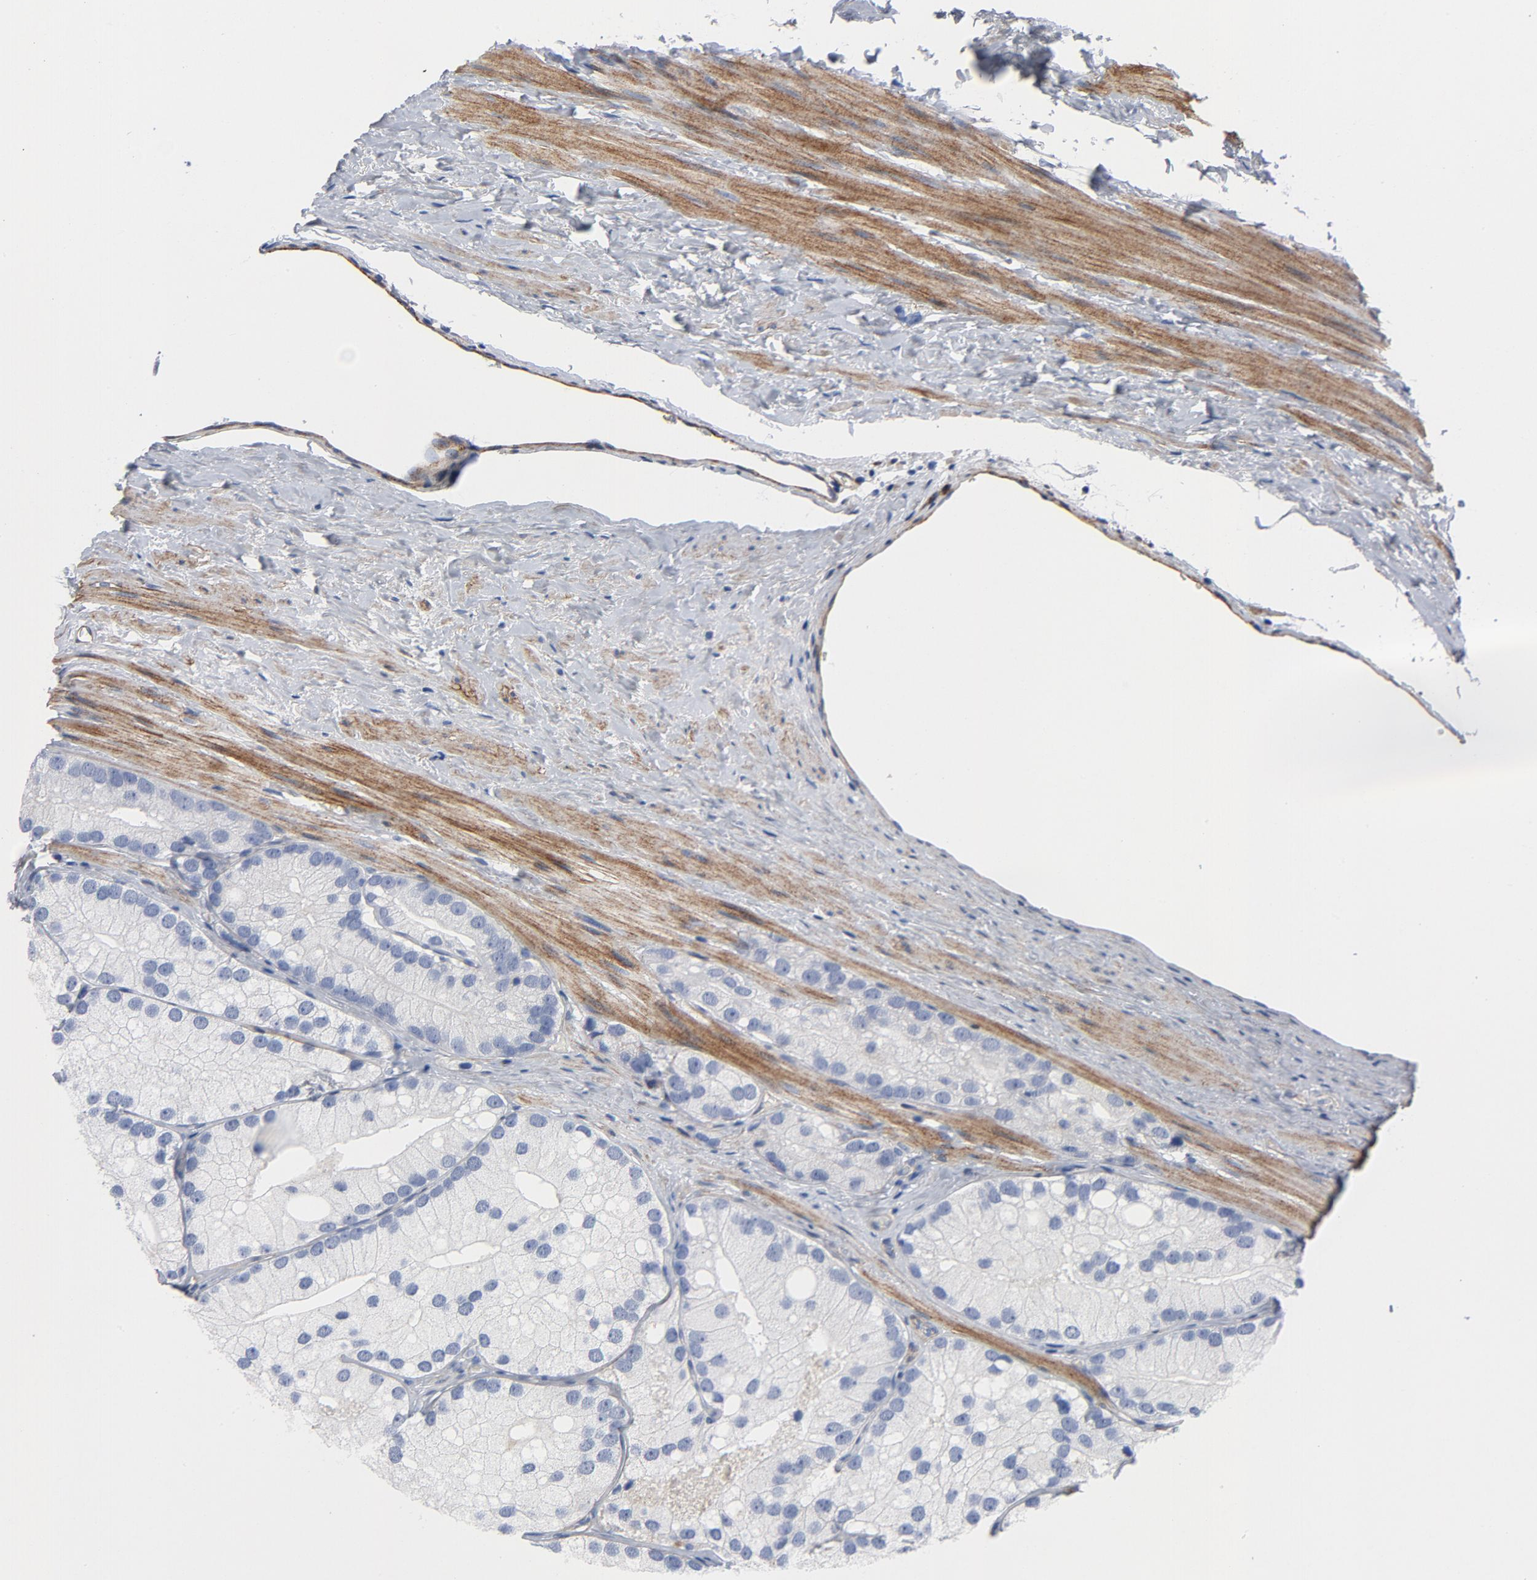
{"staining": {"intensity": "negative", "quantity": "none", "location": "none"}, "tissue": "prostate cancer", "cell_type": "Tumor cells", "image_type": "cancer", "snomed": [{"axis": "morphology", "description": "Adenocarcinoma, Low grade"}, {"axis": "topography", "description": "Prostate"}], "caption": "DAB (3,3'-diaminobenzidine) immunohistochemical staining of human adenocarcinoma (low-grade) (prostate) reveals no significant staining in tumor cells. (IHC, brightfield microscopy, high magnification).", "gene": "LAMC1", "patient": {"sex": "male", "age": 69}}